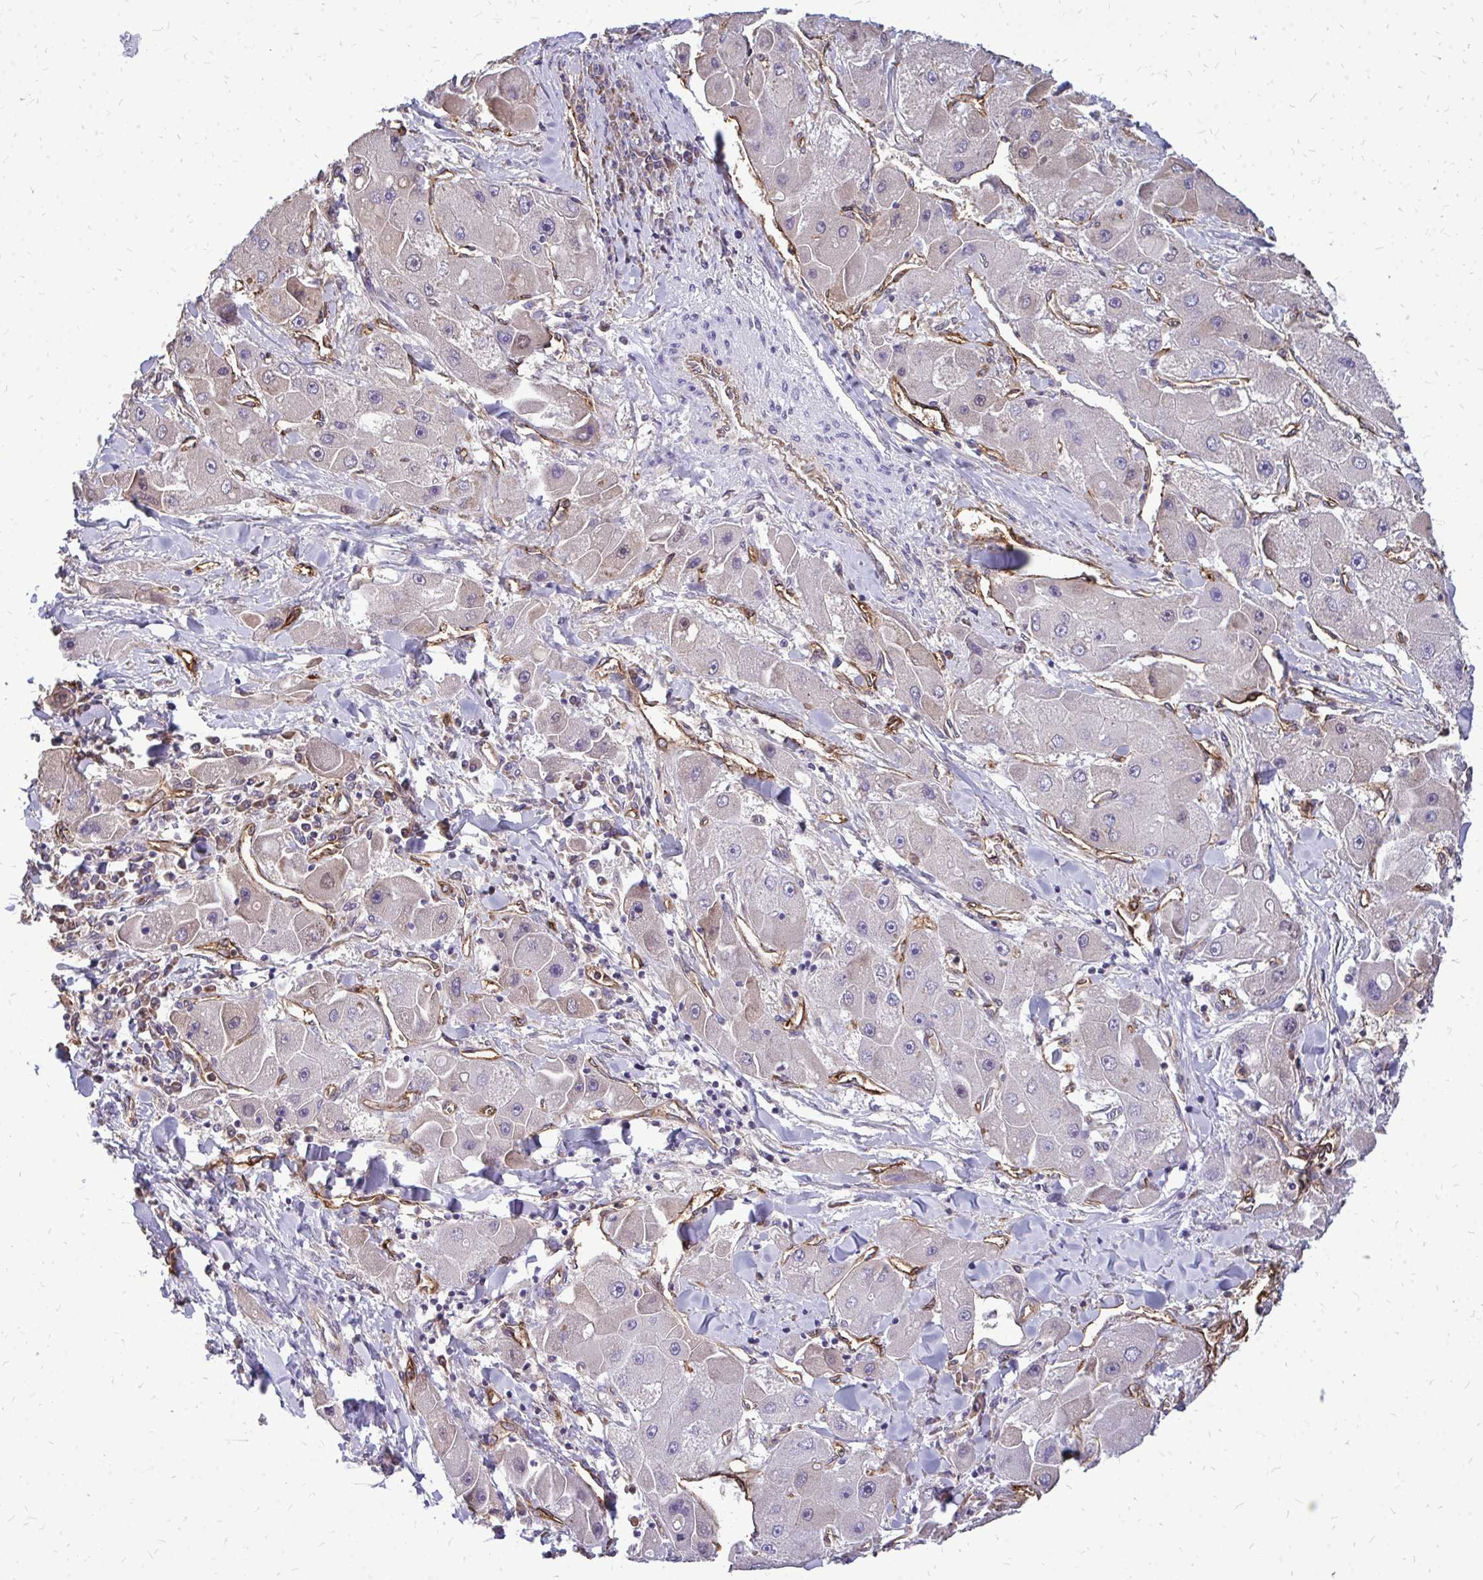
{"staining": {"intensity": "negative", "quantity": "none", "location": "none"}, "tissue": "liver cancer", "cell_type": "Tumor cells", "image_type": "cancer", "snomed": [{"axis": "morphology", "description": "Carcinoma, Hepatocellular, NOS"}, {"axis": "topography", "description": "Liver"}], "caption": "This micrograph is of liver hepatocellular carcinoma stained with immunohistochemistry to label a protein in brown with the nuclei are counter-stained blue. There is no expression in tumor cells.", "gene": "MARCKSL1", "patient": {"sex": "male", "age": 24}}